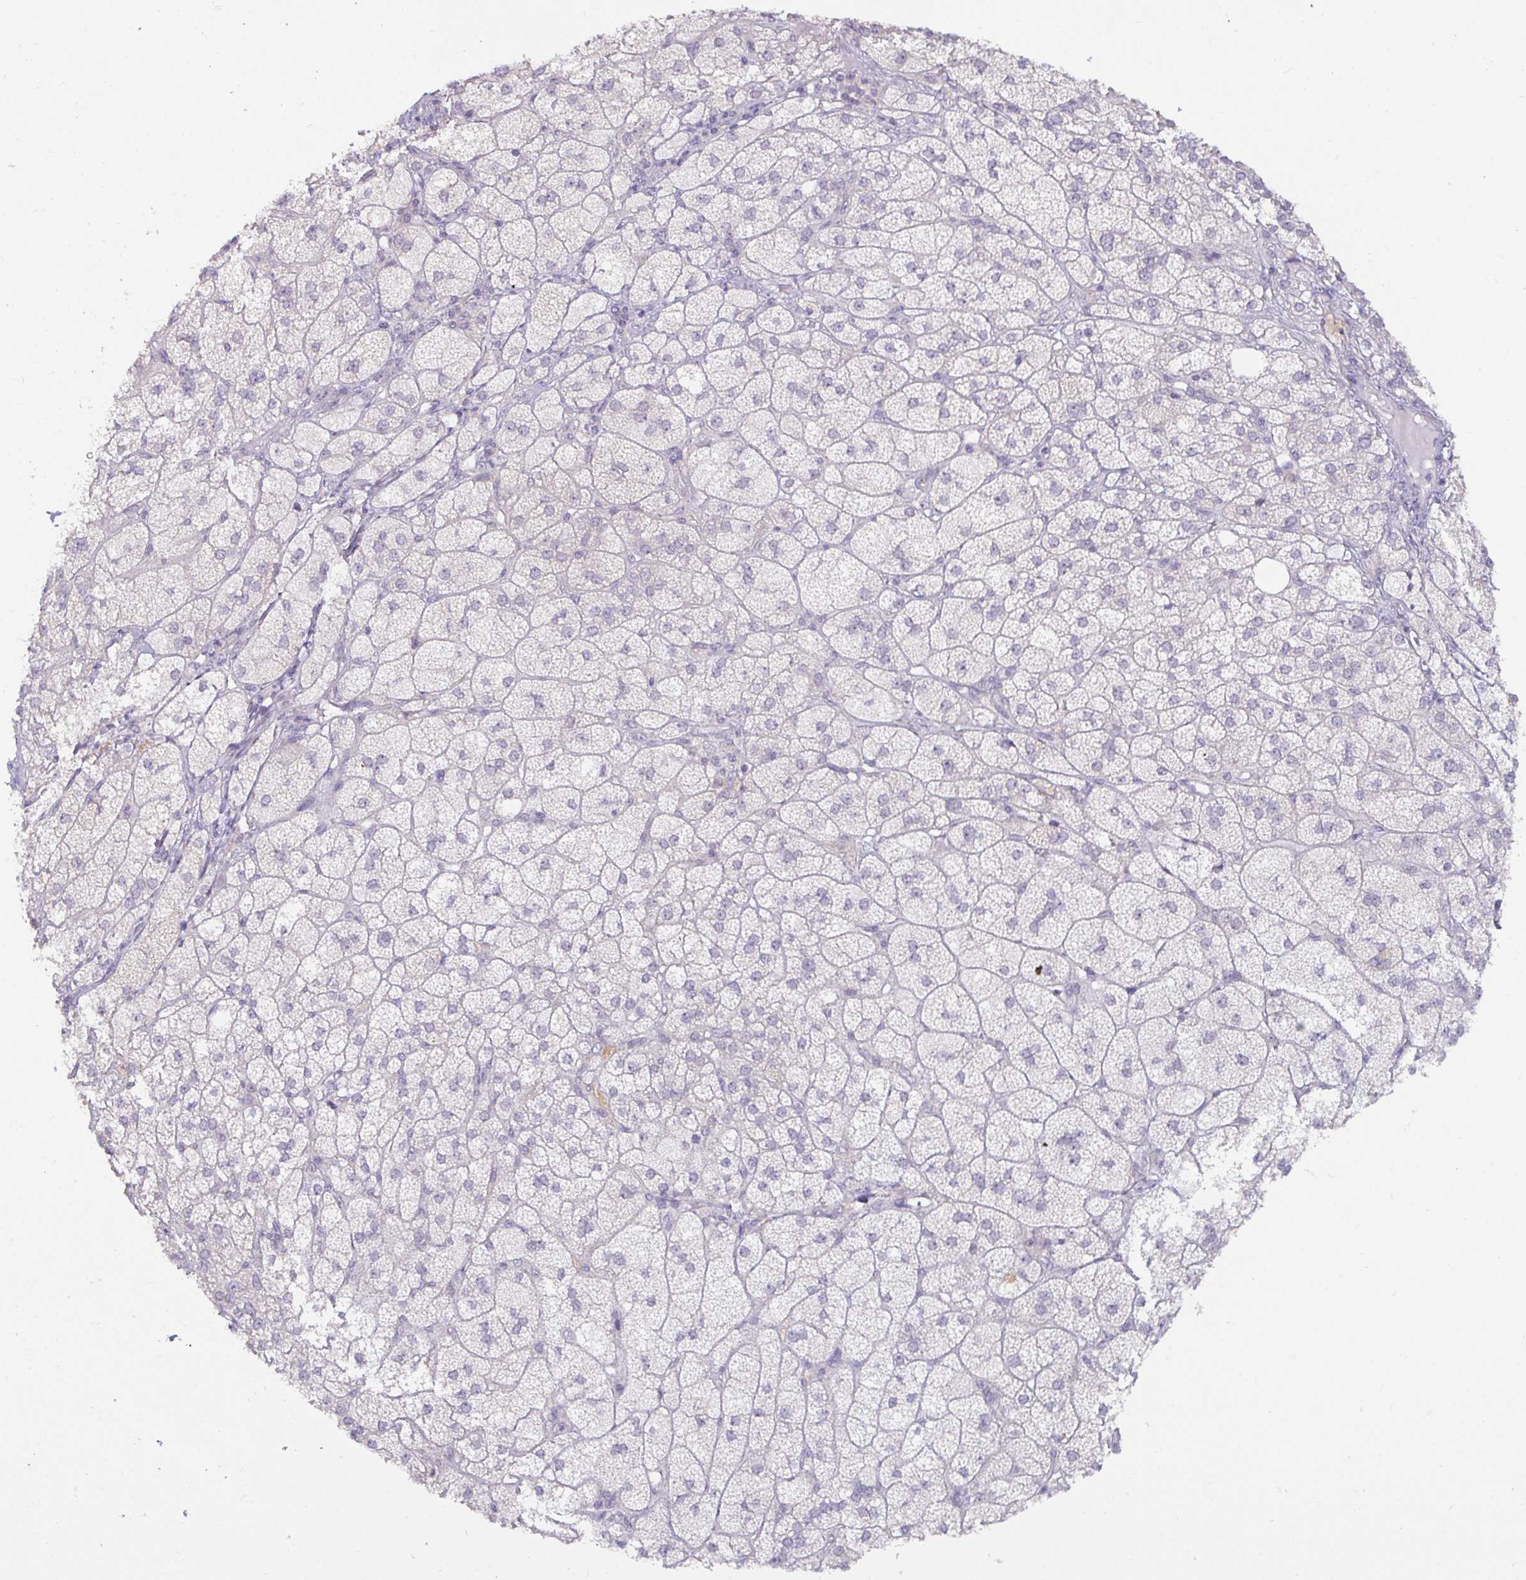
{"staining": {"intensity": "strong", "quantity": "25%-75%", "location": "cytoplasmic/membranous"}, "tissue": "adrenal gland", "cell_type": "Glandular cells", "image_type": "normal", "snomed": [{"axis": "morphology", "description": "Normal tissue, NOS"}, {"axis": "topography", "description": "Adrenal gland"}], "caption": "The photomicrograph exhibits immunohistochemical staining of benign adrenal gland. There is strong cytoplasmic/membranous positivity is seen in approximately 25%-75% of glandular cells. The staining was performed using DAB (3,3'-diaminobenzidine), with brown indicating positive protein expression. Nuclei are stained blue with hematoxylin.", "gene": "GSTM1", "patient": {"sex": "female", "age": 60}}